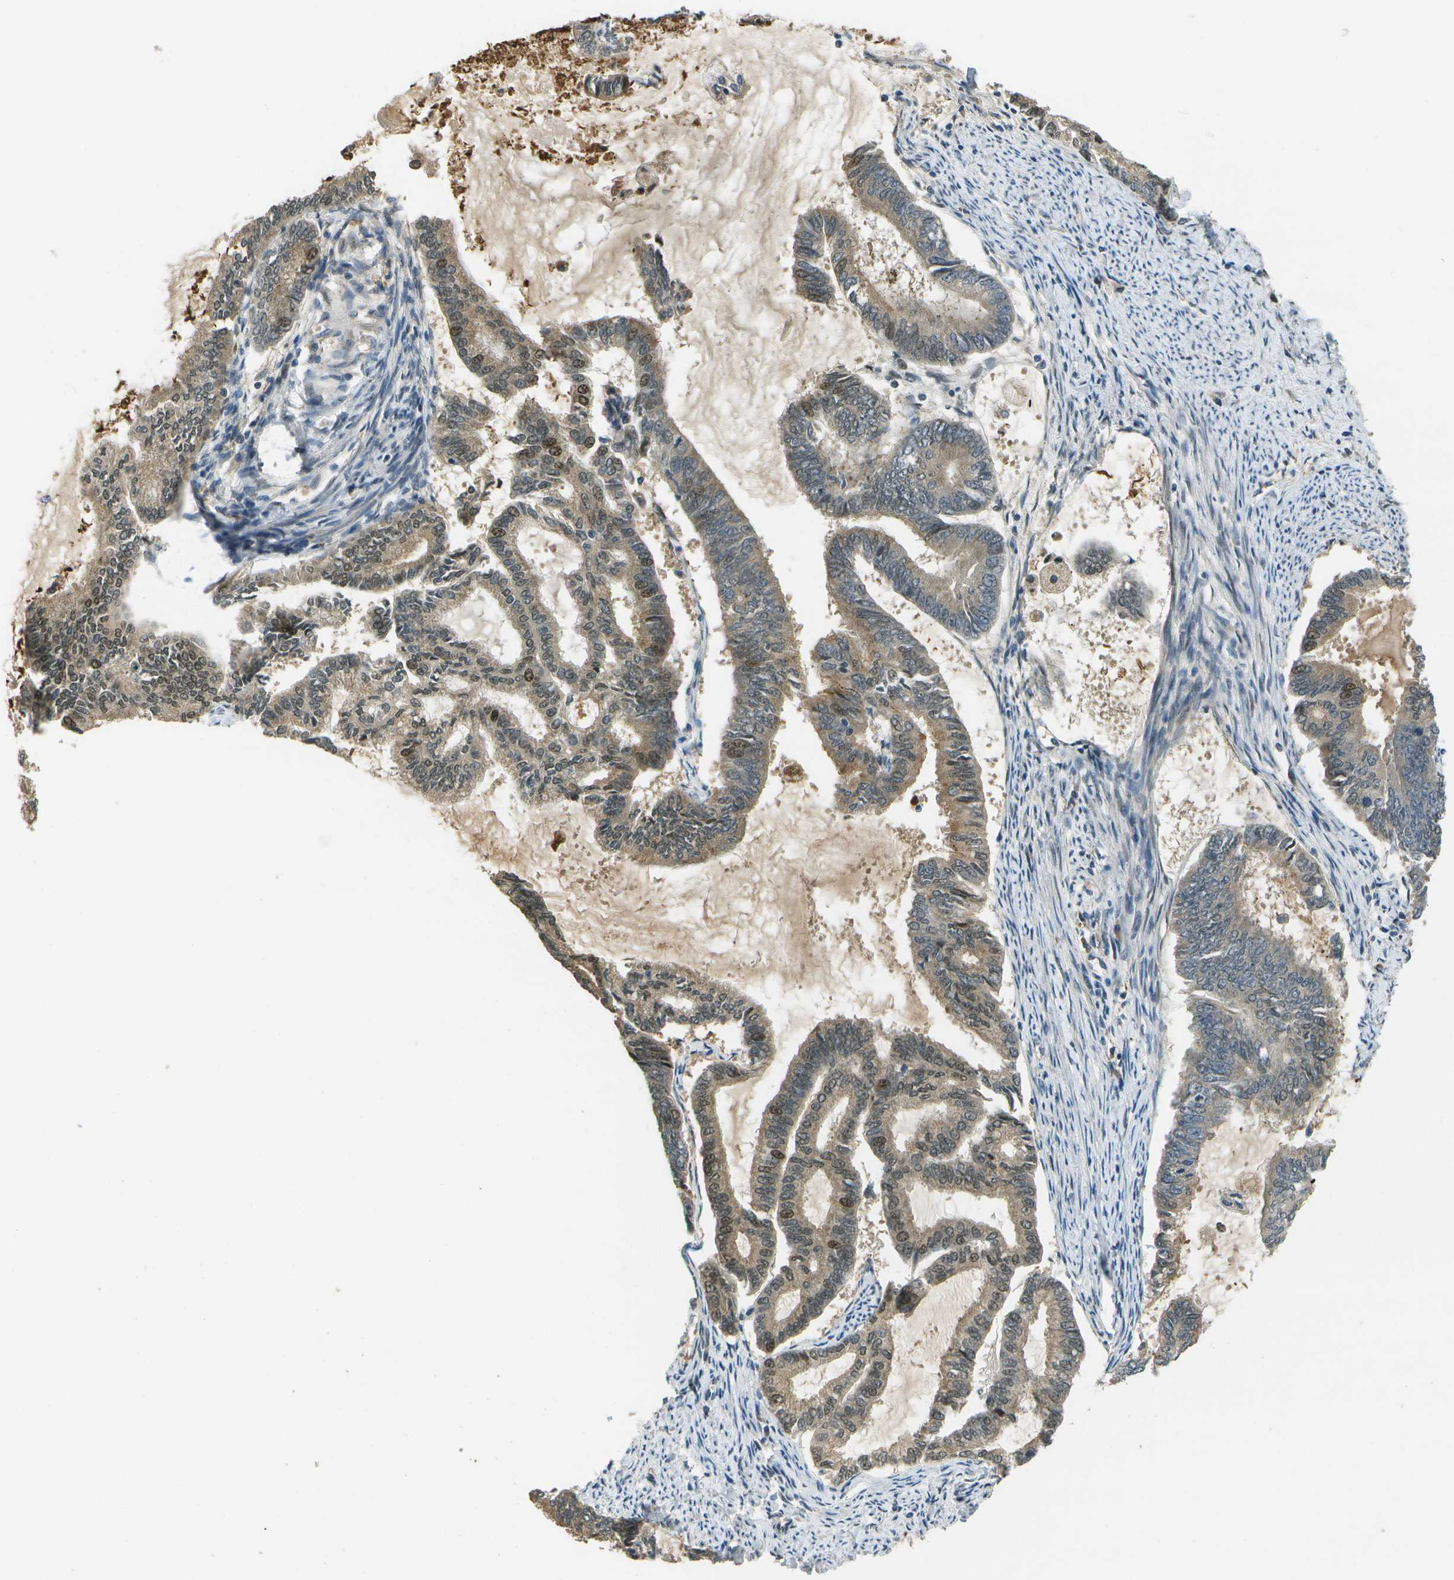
{"staining": {"intensity": "moderate", "quantity": ">75%", "location": "cytoplasmic/membranous,nuclear"}, "tissue": "endometrial cancer", "cell_type": "Tumor cells", "image_type": "cancer", "snomed": [{"axis": "morphology", "description": "Adenocarcinoma, NOS"}, {"axis": "topography", "description": "Endometrium"}], "caption": "Adenocarcinoma (endometrial) stained with immunohistochemistry (IHC) reveals moderate cytoplasmic/membranous and nuclear positivity in about >75% of tumor cells.", "gene": "GANC", "patient": {"sex": "female", "age": 86}}